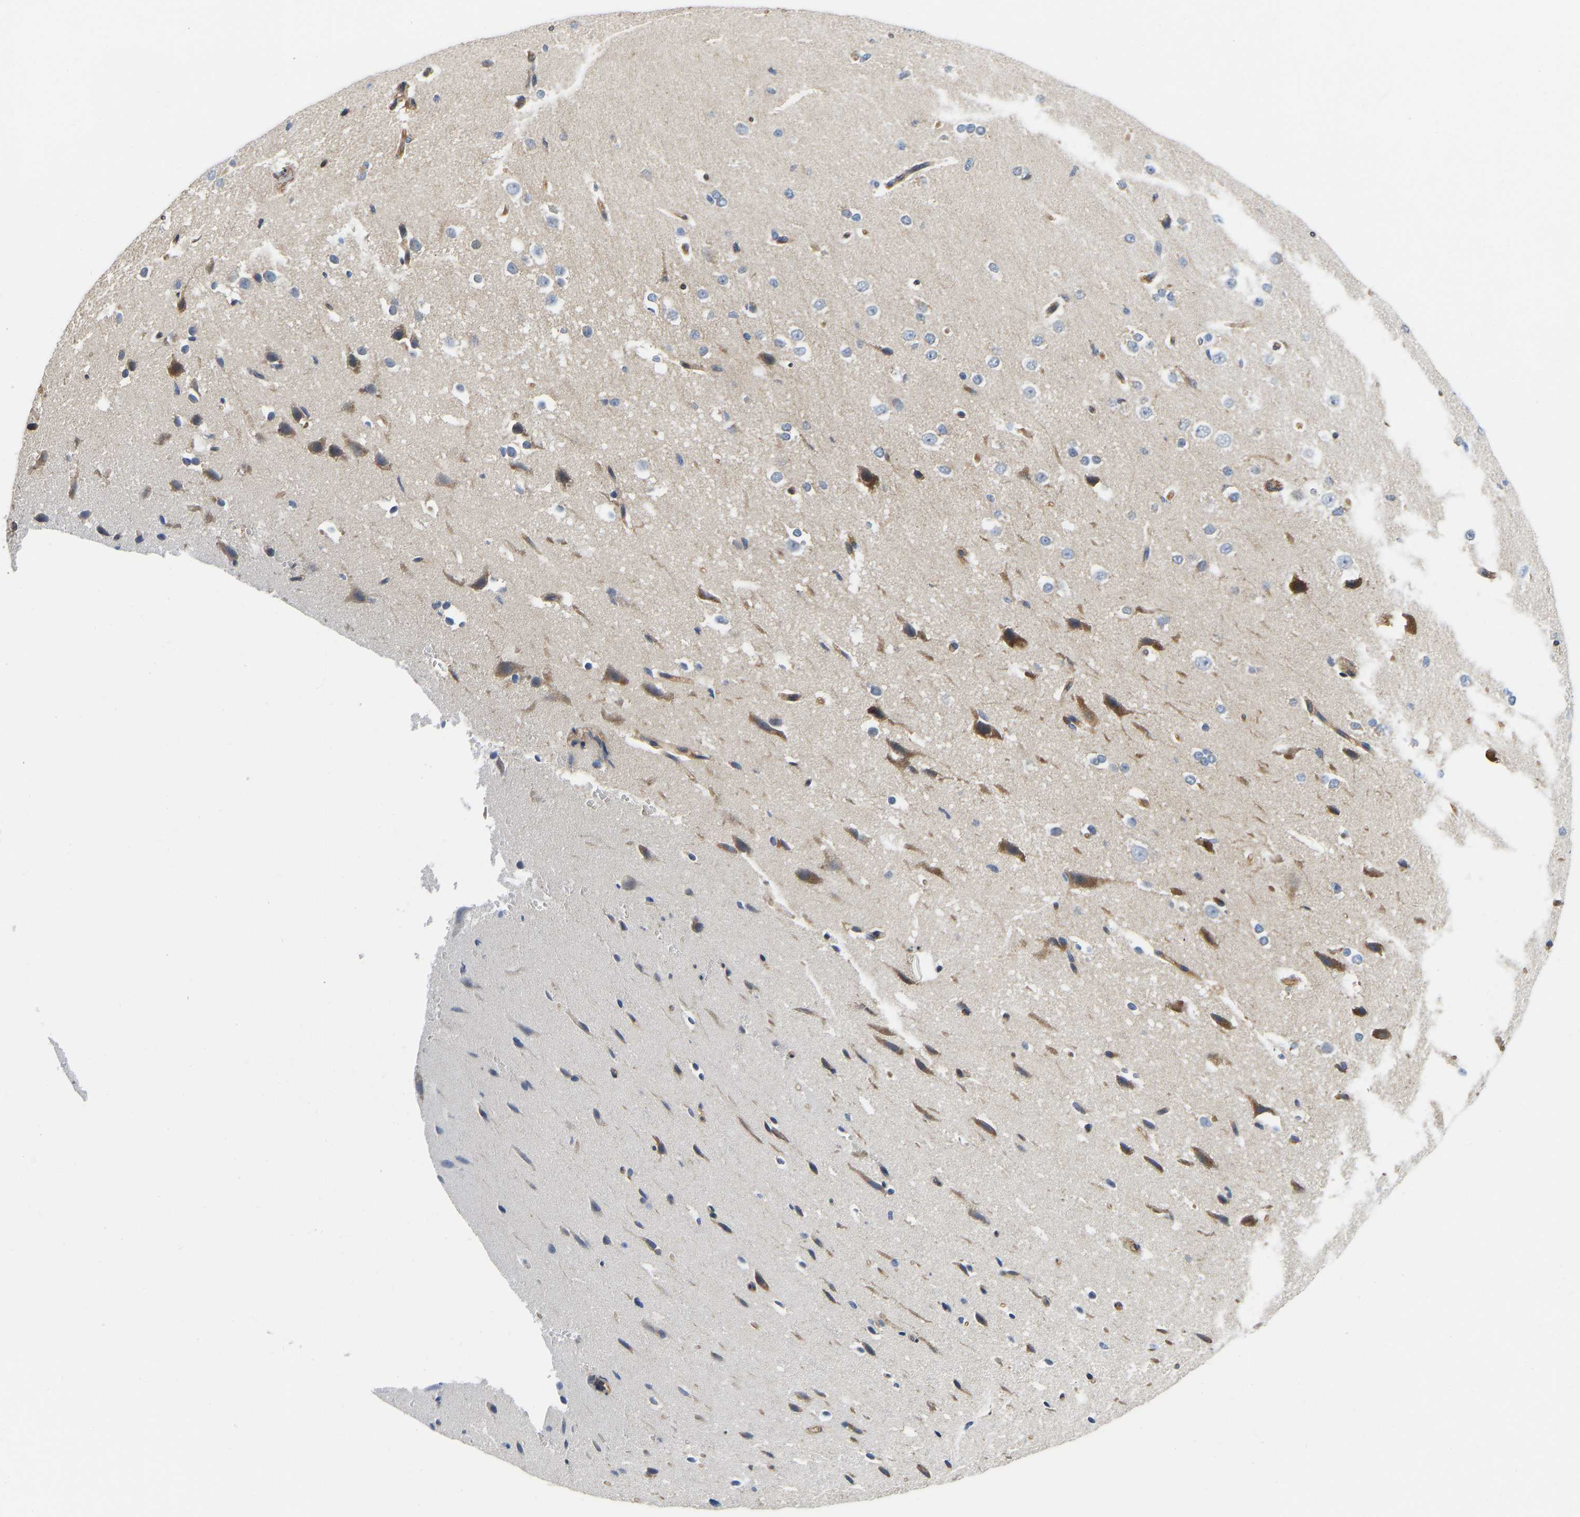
{"staining": {"intensity": "weak", "quantity": ">75%", "location": "cytoplasmic/membranous"}, "tissue": "cerebral cortex", "cell_type": "Endothelial cells", "image_type": "normal", "snomed": [{"axis": "morphology", "description": "Normal tissue, NOS"}, {"axis": "morphology", "description": "Developmental malformation"}, {"axis": "topography", "description": "Cerebral cortex"}], "caption": "IHC micrograph of normal human cerebral cortex stained for a protein (brown), which reveals low levels of weak cytoplasmic/membranous staining in approximately >75% of endothelial cells.", "gene": "FLNB", "patient": {"sex": "female", "age": 30}}